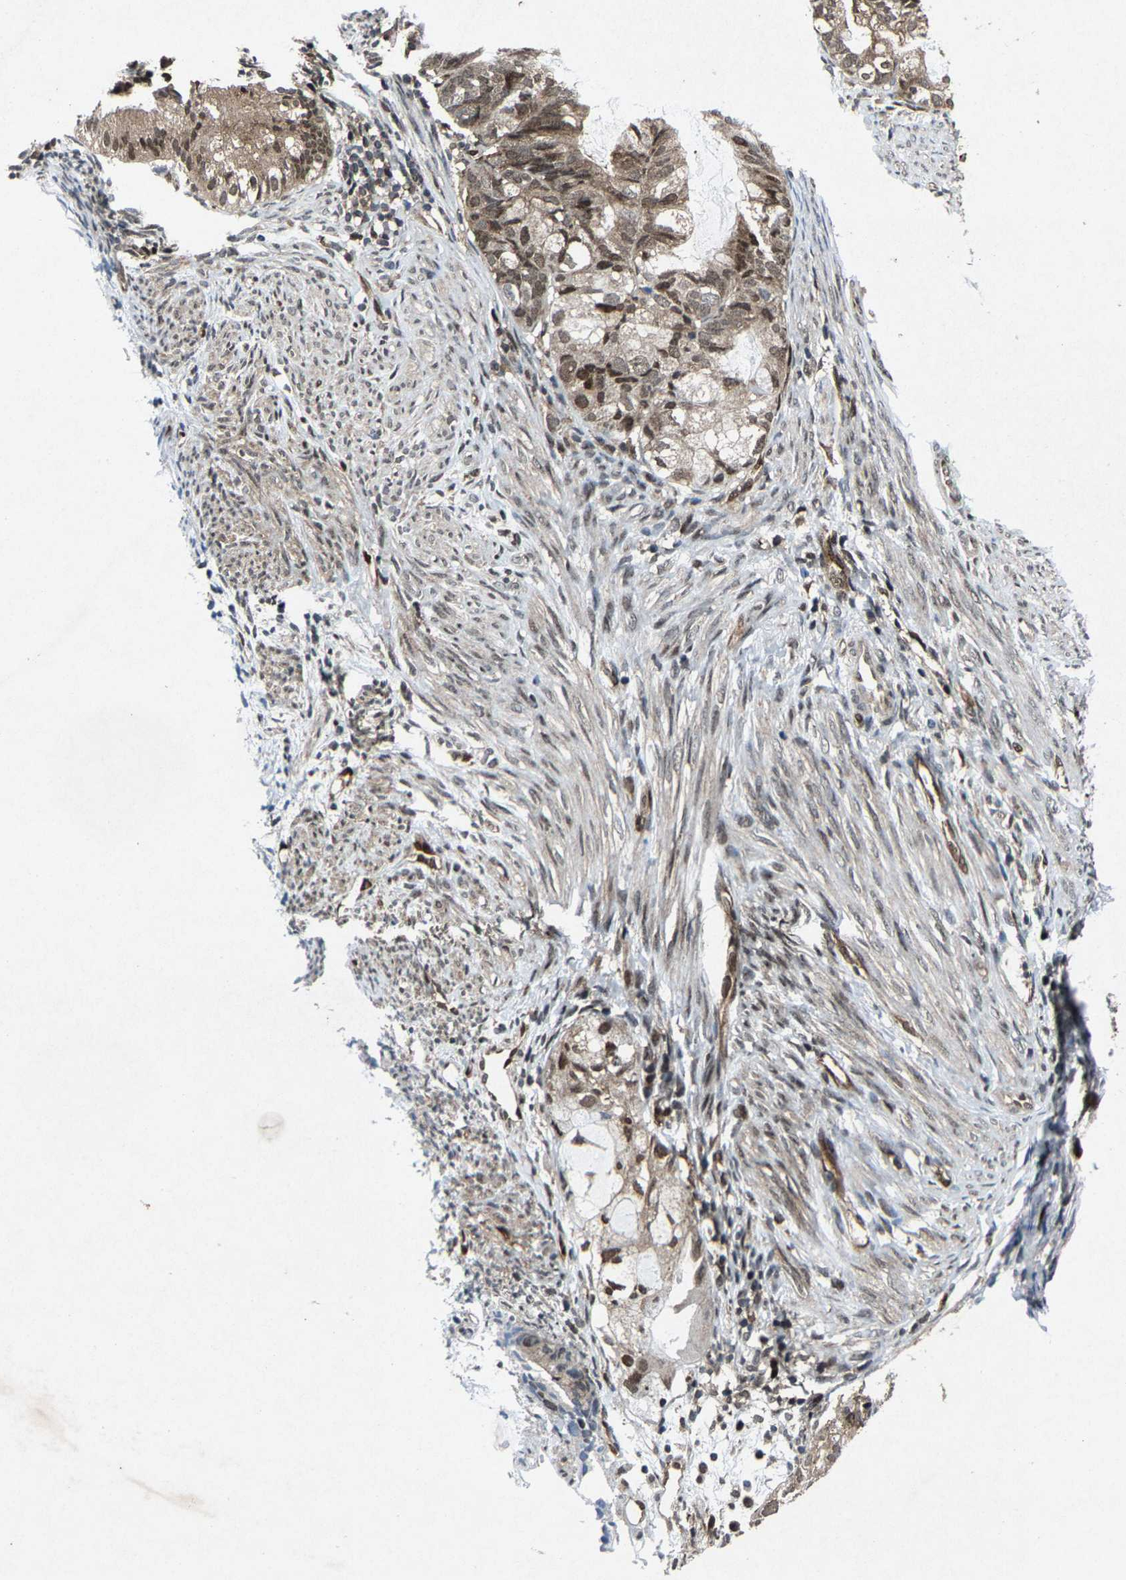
{"staining": {"intensity": "weak", "quantity": "25%-75%", "location": "cytoplasmic/membranous,nuclear"}, "tissue": "cervical cancer", "cell_type": "Tumor cells", "image_type": "cancer", "snomed": [{"axis": "morphology", "description": "Normal tissue, NOS"}, {"axis": "morphology", "description": "Adenocarcinoma, NOS"}, {"axis": "topography", "description": "Cervix"}, {"axis": "topography", "description": "Endometrium"}], "caption": "Tumor cells show low levels of weak cytoplasmic/membranous and nuclear staining in approximately 25%-75% of cells in human cervical adenocarcinoma.", "gene": "ATXN3", "patient": {"sex": "female", "age": 86}}